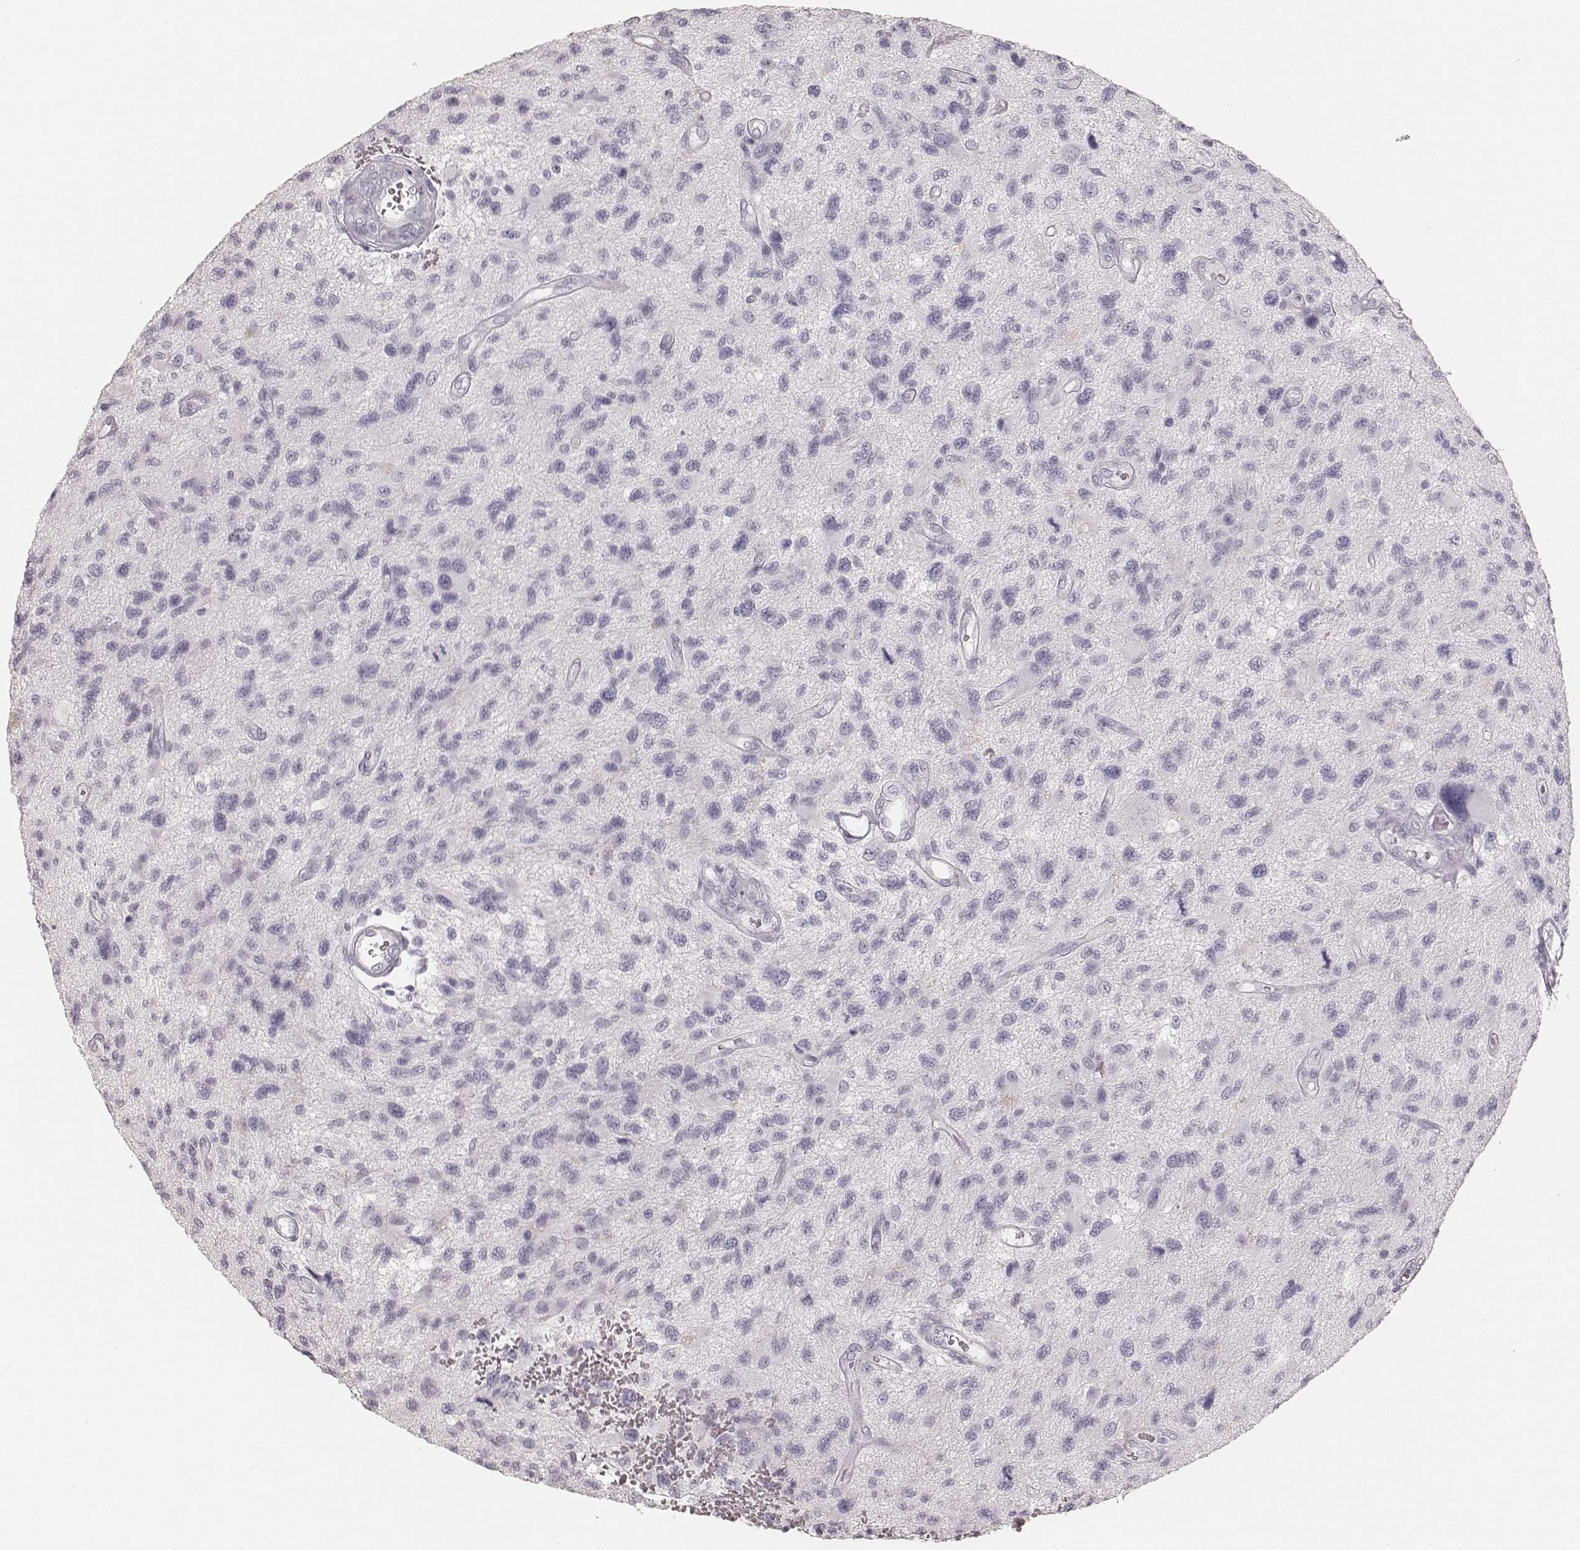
{"staining": {"intensity": "negative", "quantity": "none", "location": "none"}, "tissue": "glioma", "cell_type": "Tumor cells", "image_type": "cancer", "snomed": [{"axis": "morphology", "description": "Glioma, malignant, NOS"}, {"axis": "morphology", "description": "Glioma, malignant, High grade"}, {"axis": "topography", "description": "Brain"}], "caption": "Histopathology image shows no protein positivity in tumor cells of malignant glioma (high-grade) tissue. (DAB immunohistochemistry (IHC) with hematoxylin counter stain).", "gene": "KRT34", "patient": {"sex": "female", "age": 71}}